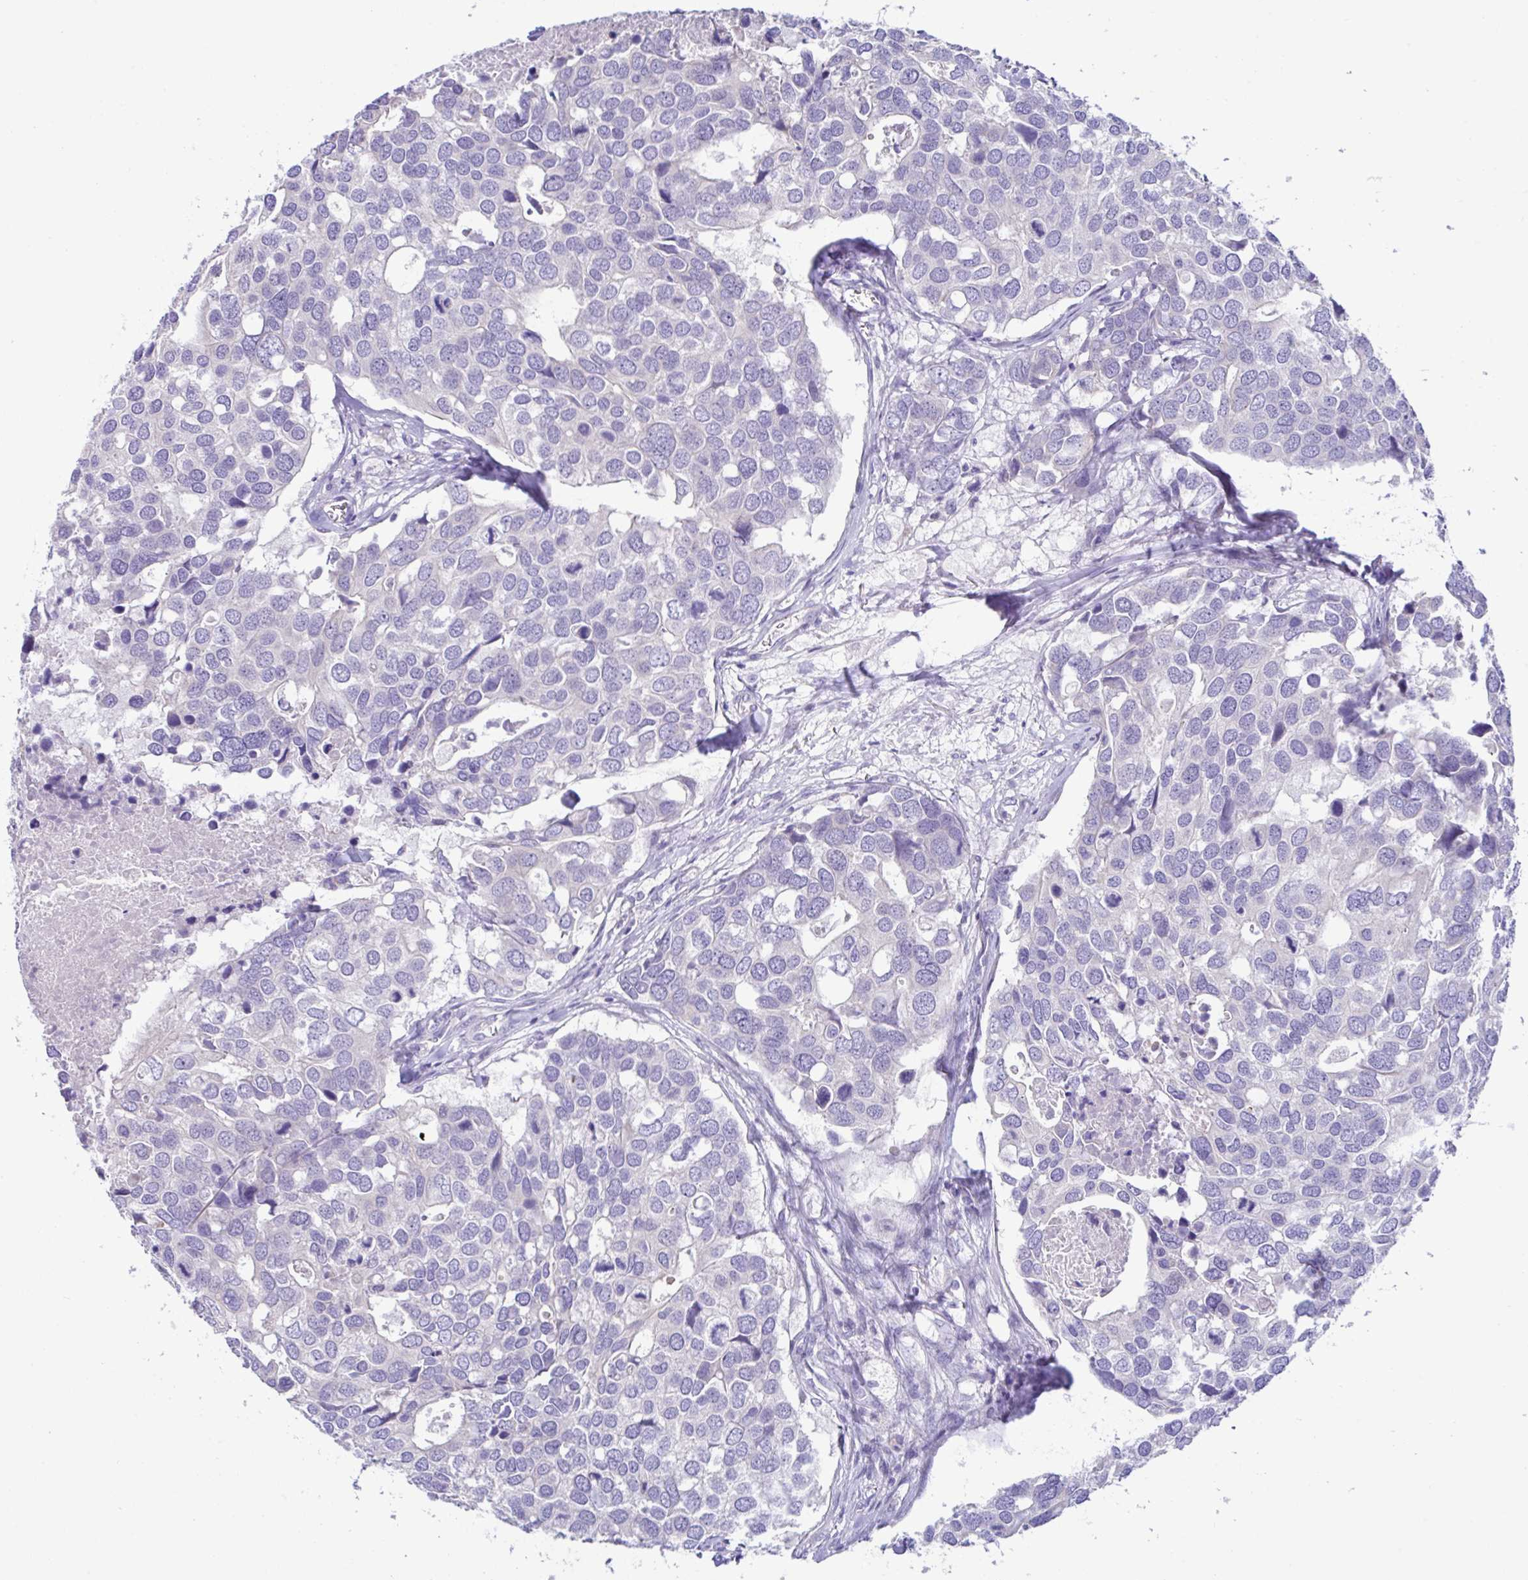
{"staining": {"intensity": "negative", "quantity": "none", "location": "none"}, "tissue": "breast cancer", "cell_type": "Tumor cells", "image_type": "cancer", "snomed": [{"axis": "morphology", "description": "Duct carcinoma"}, {"axis": "topography", "description": "Breast"}], "caption": "DAB immunohistochemical staining of human breast infiltrating ductal carcinoma displays no significant expression in tumor cells.", "gene": "MED11", "patient": {"sex": "female", "age": 83}}